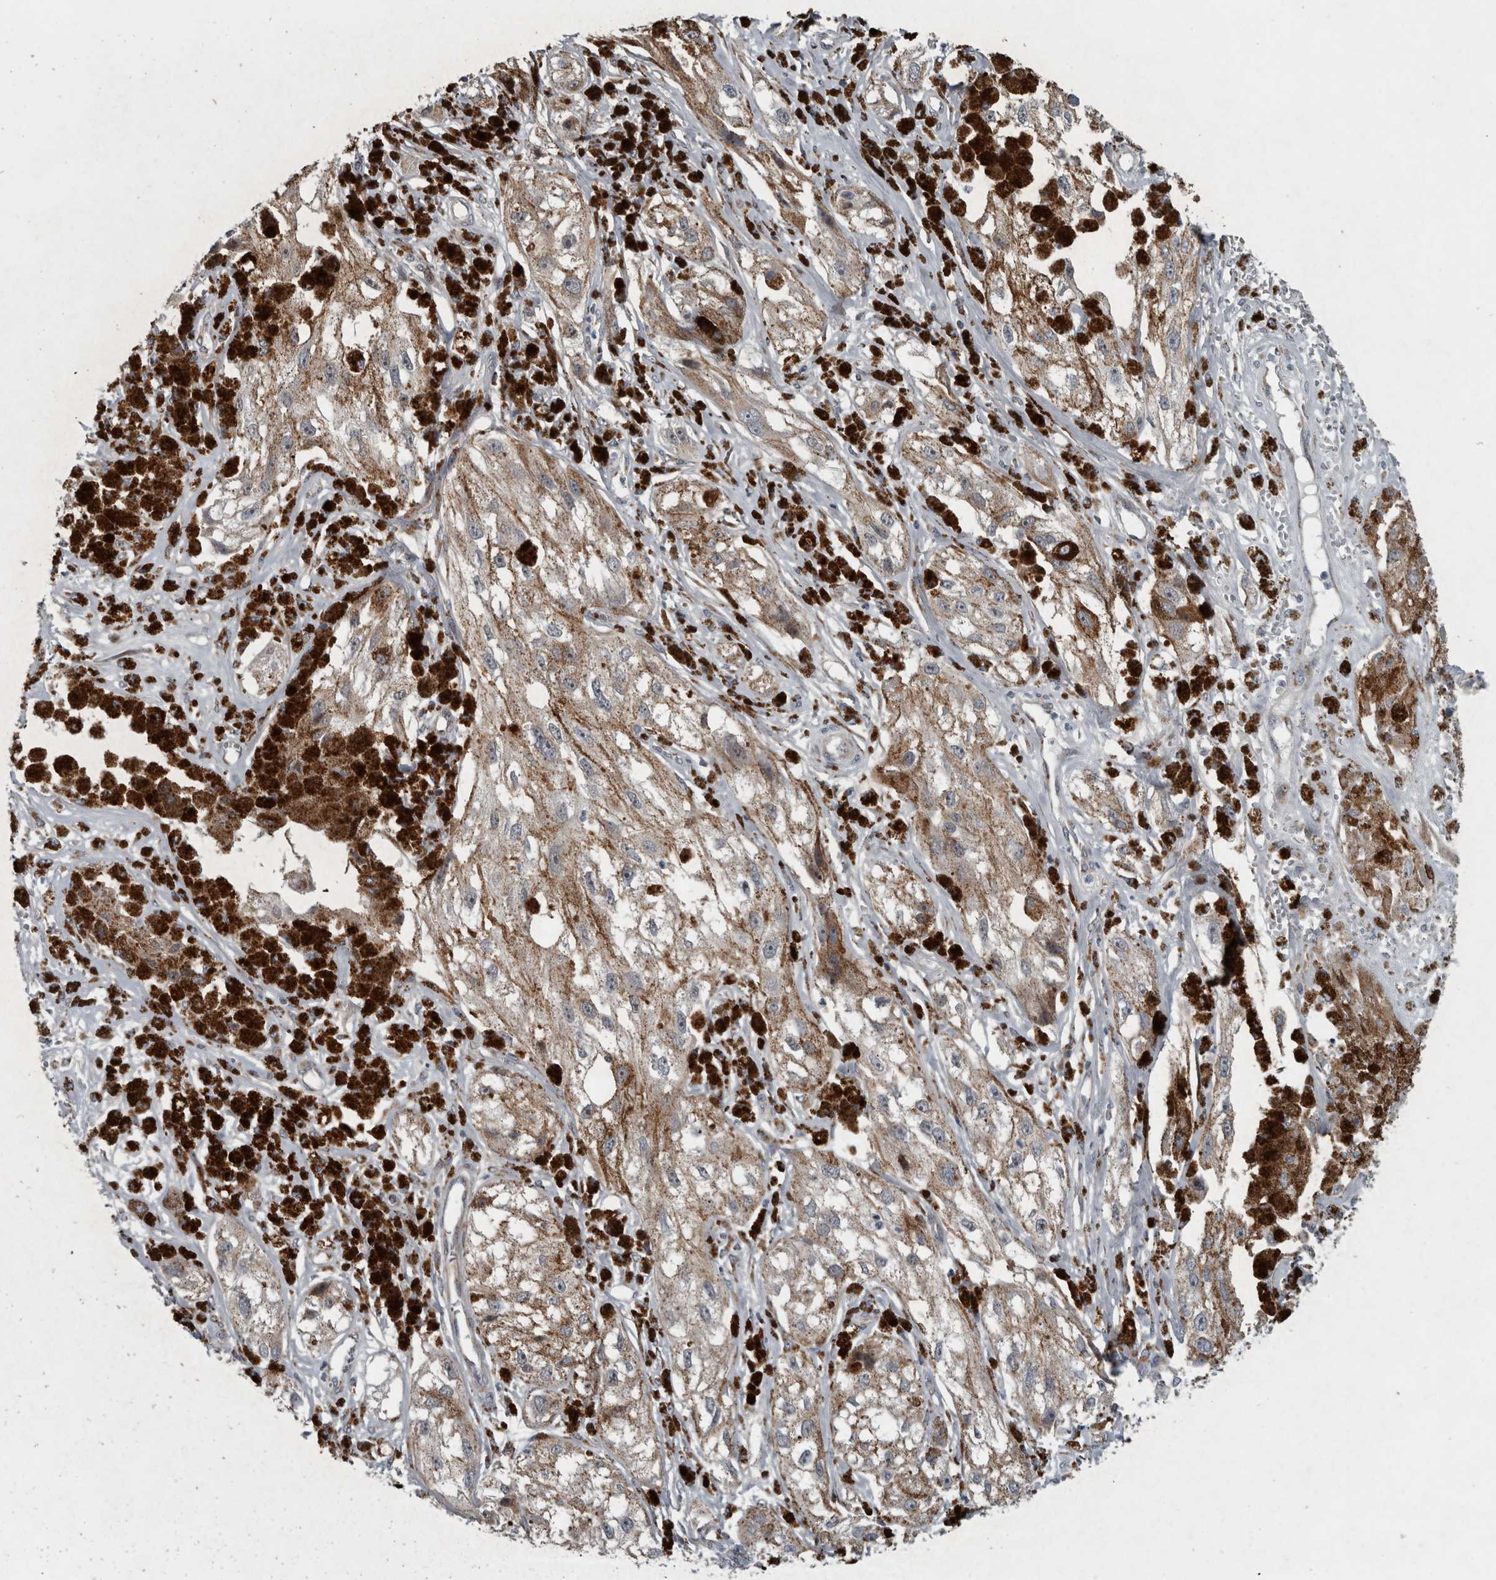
{"staining": {"intensity": "weak", "quantity": "25%-75%", "location": "cytoplasmic/membranous"}, "tissue": "melanoma", "cell_type": "Tumor cells", "image_type": "cancer", "snomed": [{"axis": "morphology", "description": "Malignant melanoma, NOS"}, {"axis": "topography", "description": "Skin"}], "caption": "Malignant melanoma stained with a protein marker shows weak staining in tumor cells.", "gene": "ZNF345", "patient": {"sex": "male", "age": 88}}